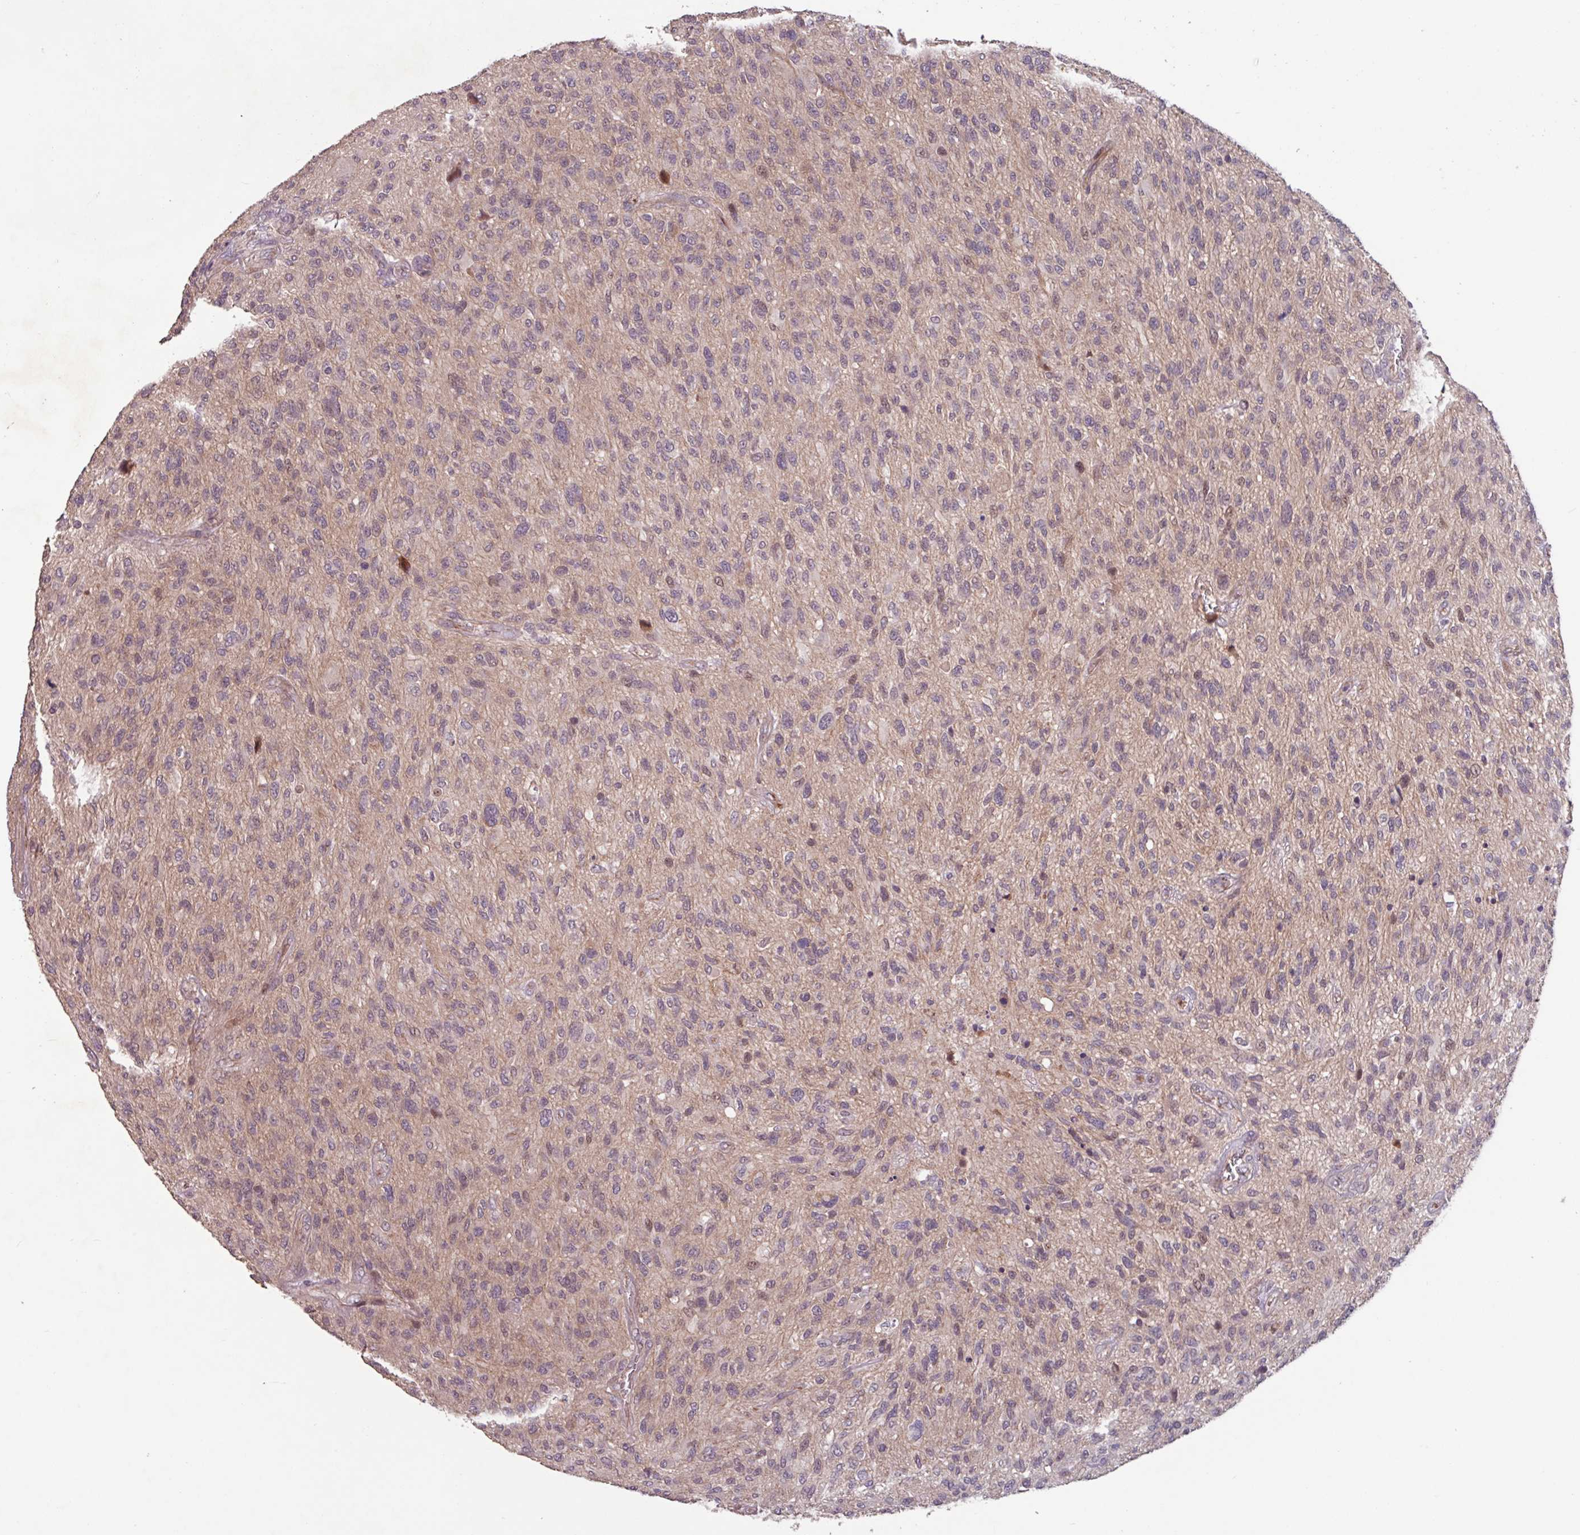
{"staining": {"intensity": "weak", "quantity": "<25%", "location": "nuclear"}, "tissue": "glioma", "cell_type": "Tumor cells", "image_type": "cancer", "snomed": [{"axis": "morphology", "description": "Glioma, malignant, High grade"}, {"axis": "topography", "description": "Brain"}], "caption": "Immunohistochemical staining of human glioma shows no significant expression in tumor cells.", "gene": "TMEM88", "patient": {"sex": "male", "age": 47}}